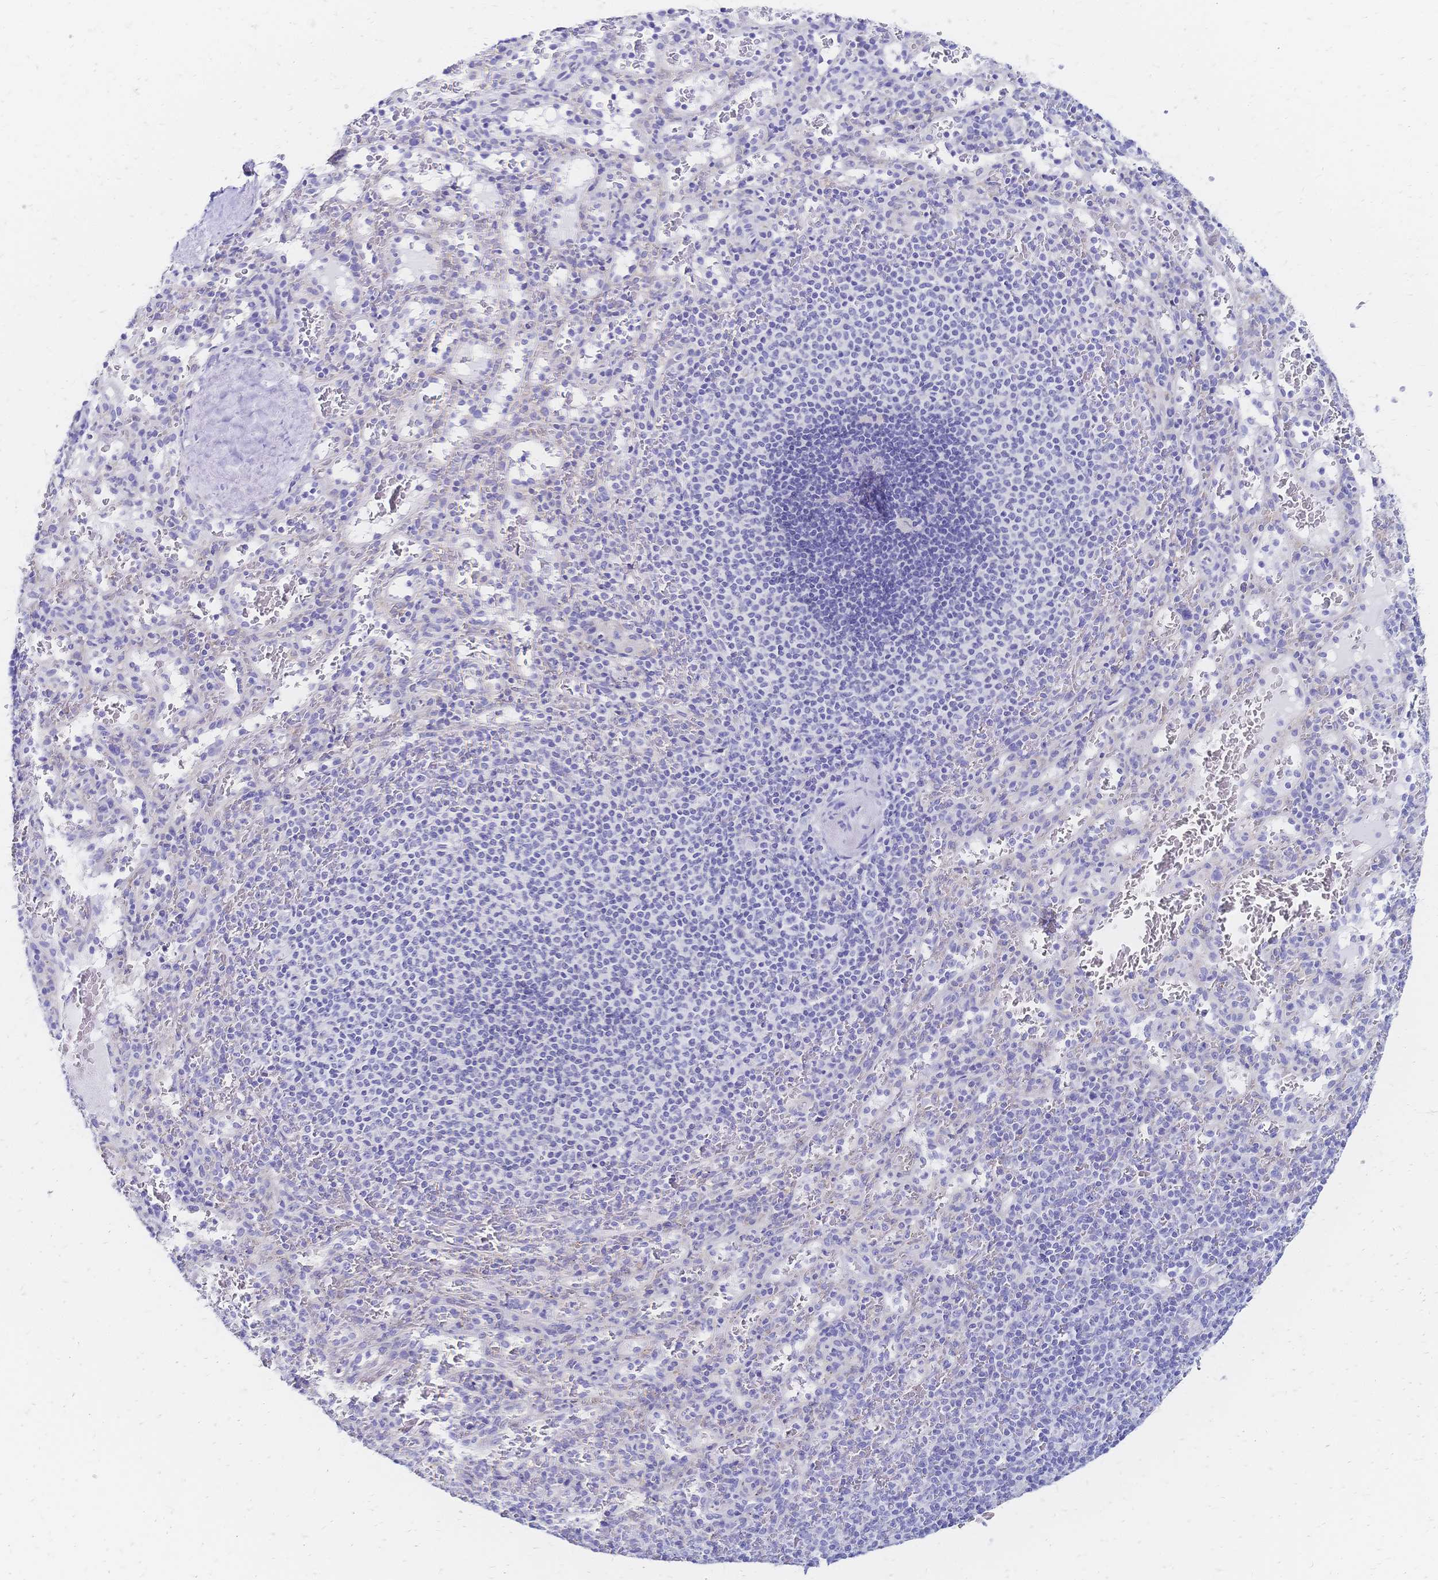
{"staining": {"intensity": "negative", "quantity": "none", "location": "none"}, "tissue": "spleen", "cell_type": "Cells in red pulp", "image_type": "normal", "snomed": [{"axis": "morphology", "description": "Normal tissue, NOS"}, {"axis": "topography", "description": "Spleen"}], "caption": "There is no significant positivity in cells in red pulp of spleen.", "gene": "SLC5A1", "patient": {"sex": "male", "age": 57}}